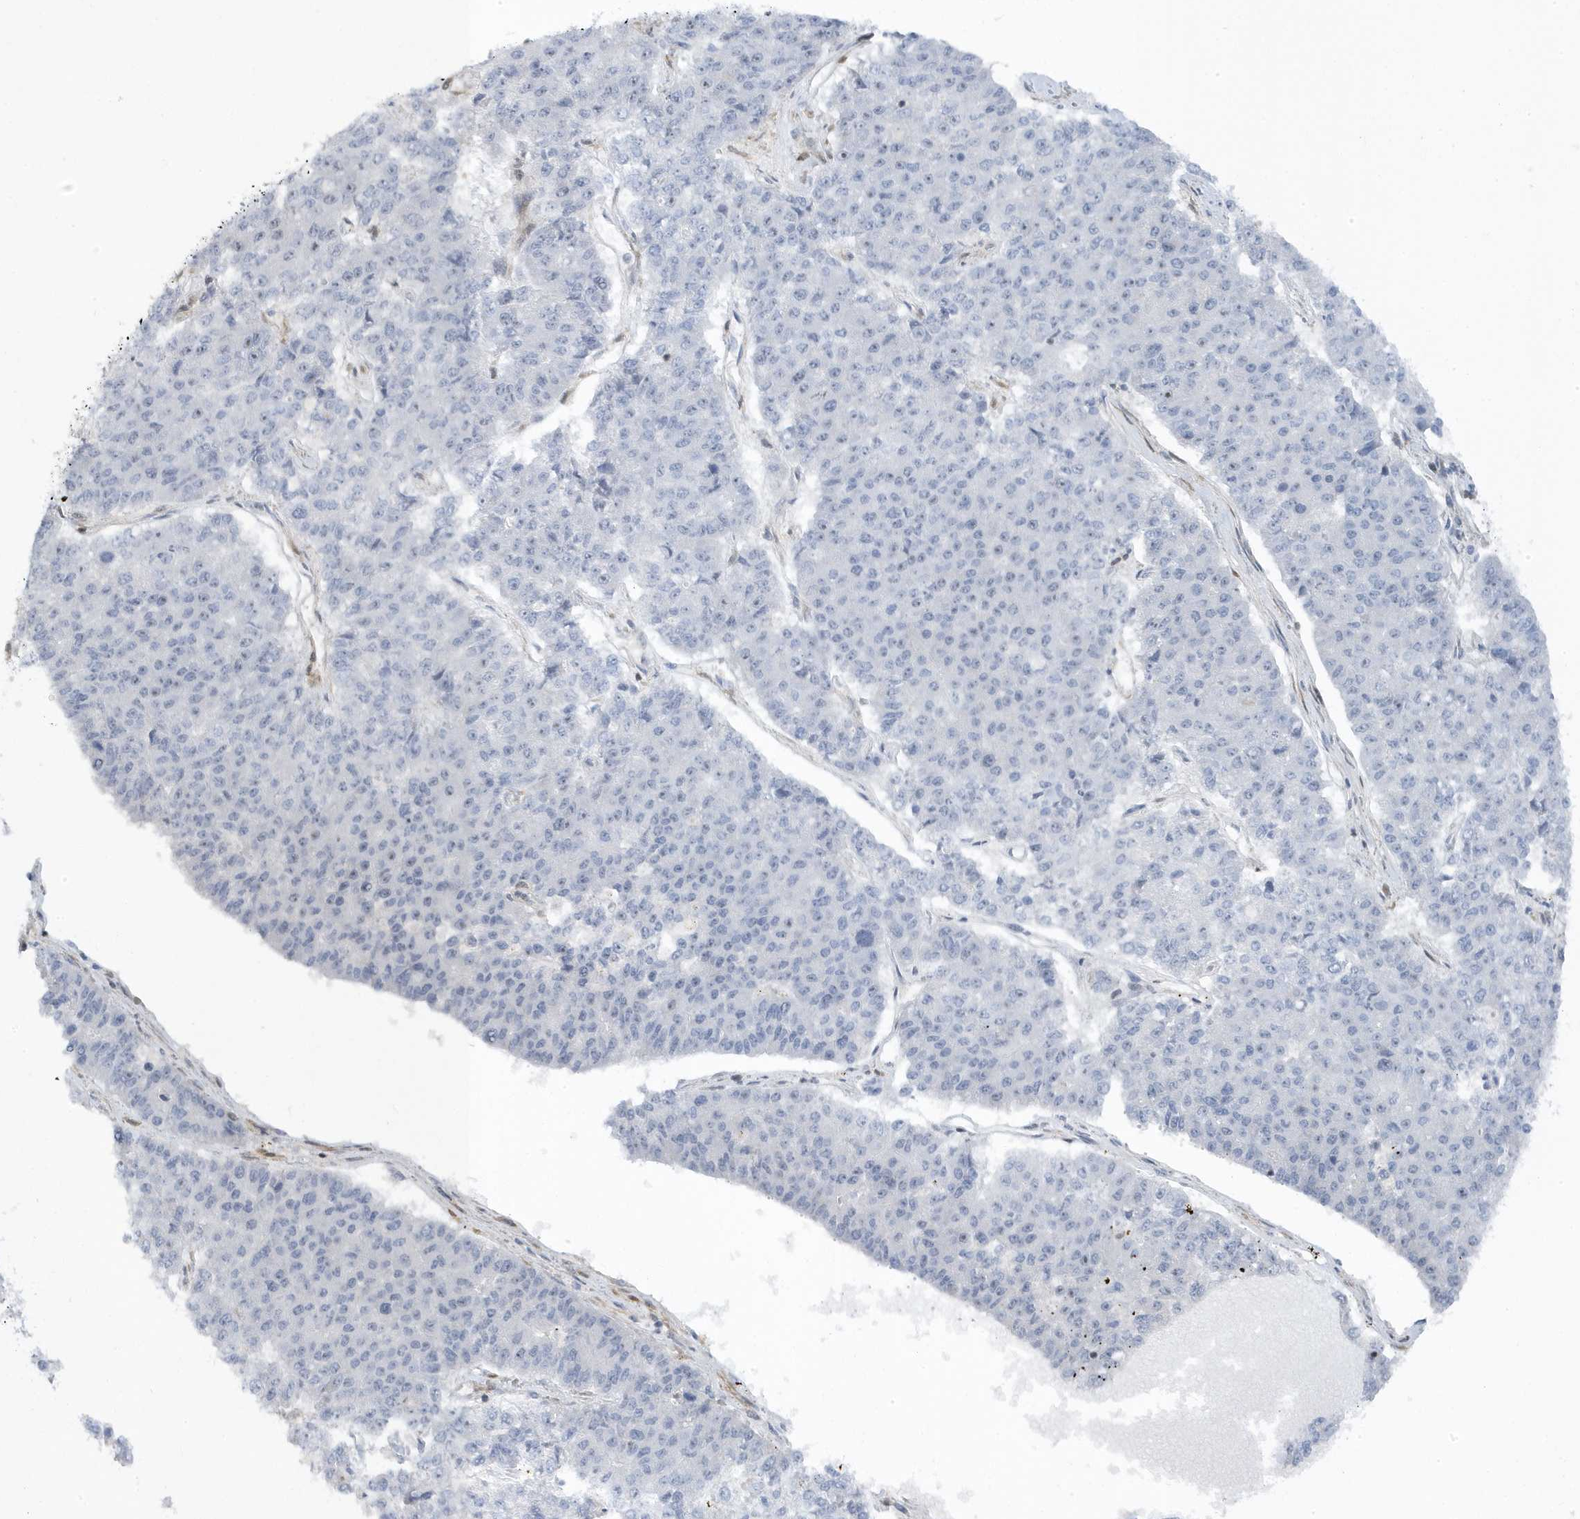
{"staining": {"intensity": "negative", "quantity": "none", "location": "none"}, "tissue": "pancreatic cancer", "cell_type": "Tumor cells", "image_type": "cancer", "snomed": [{"axis": "morphology", "description": "Adenocarcinoma, NOS"}, {"axis": "topography", "description": "Pancreas"}], "caption": "Tumor cells are negative for brown protein staining in pancreatic adenocarcinoma.", "gene": "MAP7D3", "patient": {"sex": "male", "age": 50}}